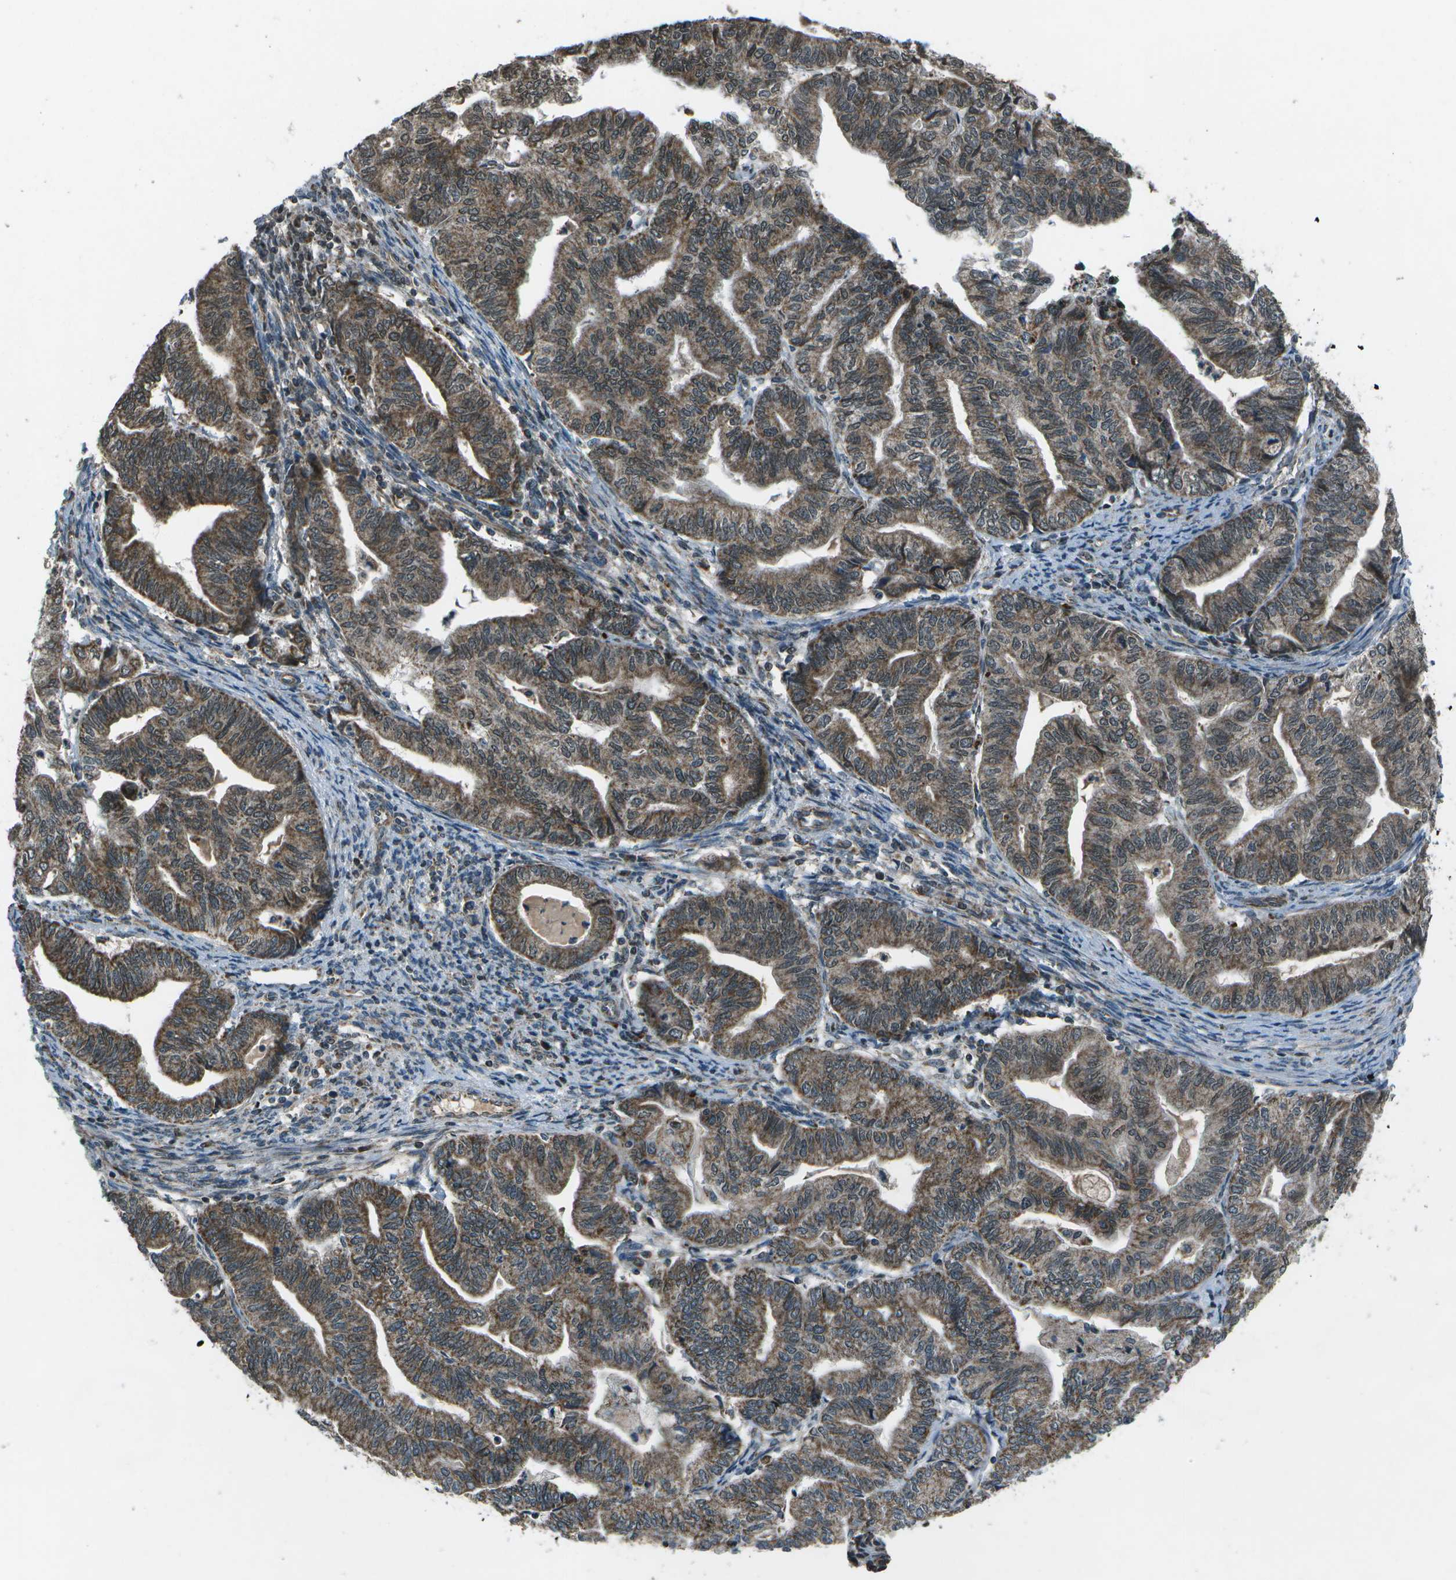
{"staining": {"intensity": "moderate", "quantity": ">75%", "location": "cytoplasmic/membranous"}, "tissue": "endometrial cancer", "cell_type": "Tumor cells", "image_type": "cancer", "snomed": [{"axis": "morphology", "description": "Adenocarcinoma, NOS"}, {"axis": "topography", "description": "Endometrium"}], "caption": "Endometrial adenocarcinoma stained for a protein (brown) reveals moderate cytoplasmic/membranous positive positivity in about >75% of tumor cells.", "gene": "EIF2AK1", "patient": {"sex": "female", "age": 79}}